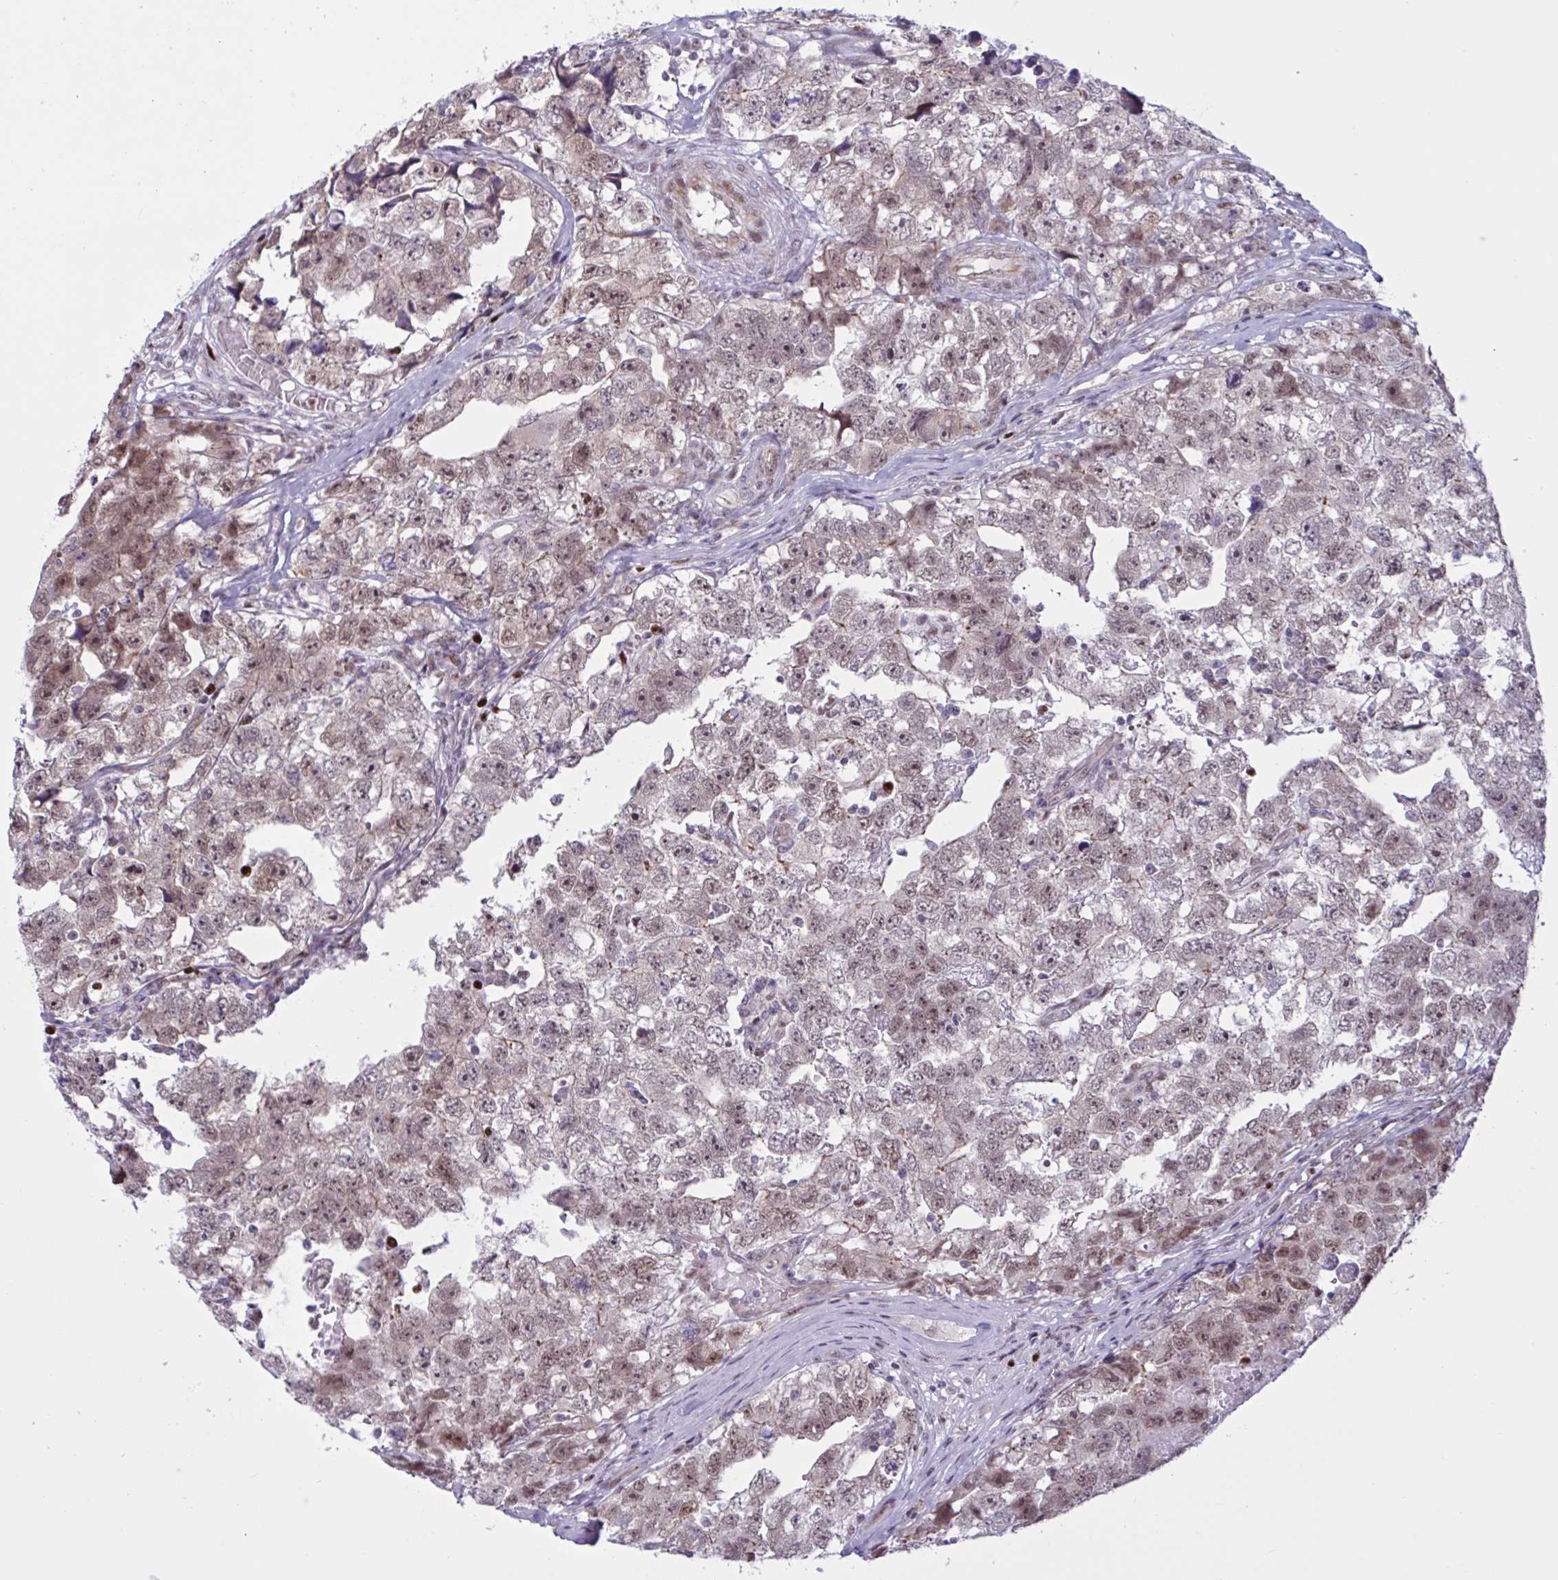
{"staining": {"intensity": "weak", "quantity": ">75%", "location": "cytoplasmic/membranous,nuclear"}, "tissue": "testis cancer", "cell_type": "Tumor cells", "image_type": "cancer", "snomed": [{"axis": "morphology", "description": "Carcinoma, Embryonal, NOS"}, {"axis": "topography", "description": "Testis"}], "caption": "Testis embryonal carcinoma tissue displays weak cytoplasmic/membranous and nuclear staining in approximately >75% of tumor cells, visualized by immunohistochemistry. (DAB = brown stain, brightfield microscopy at high magnification).", "gene": "PRMT6", "patient": {"sex": "male", "age": 22}}